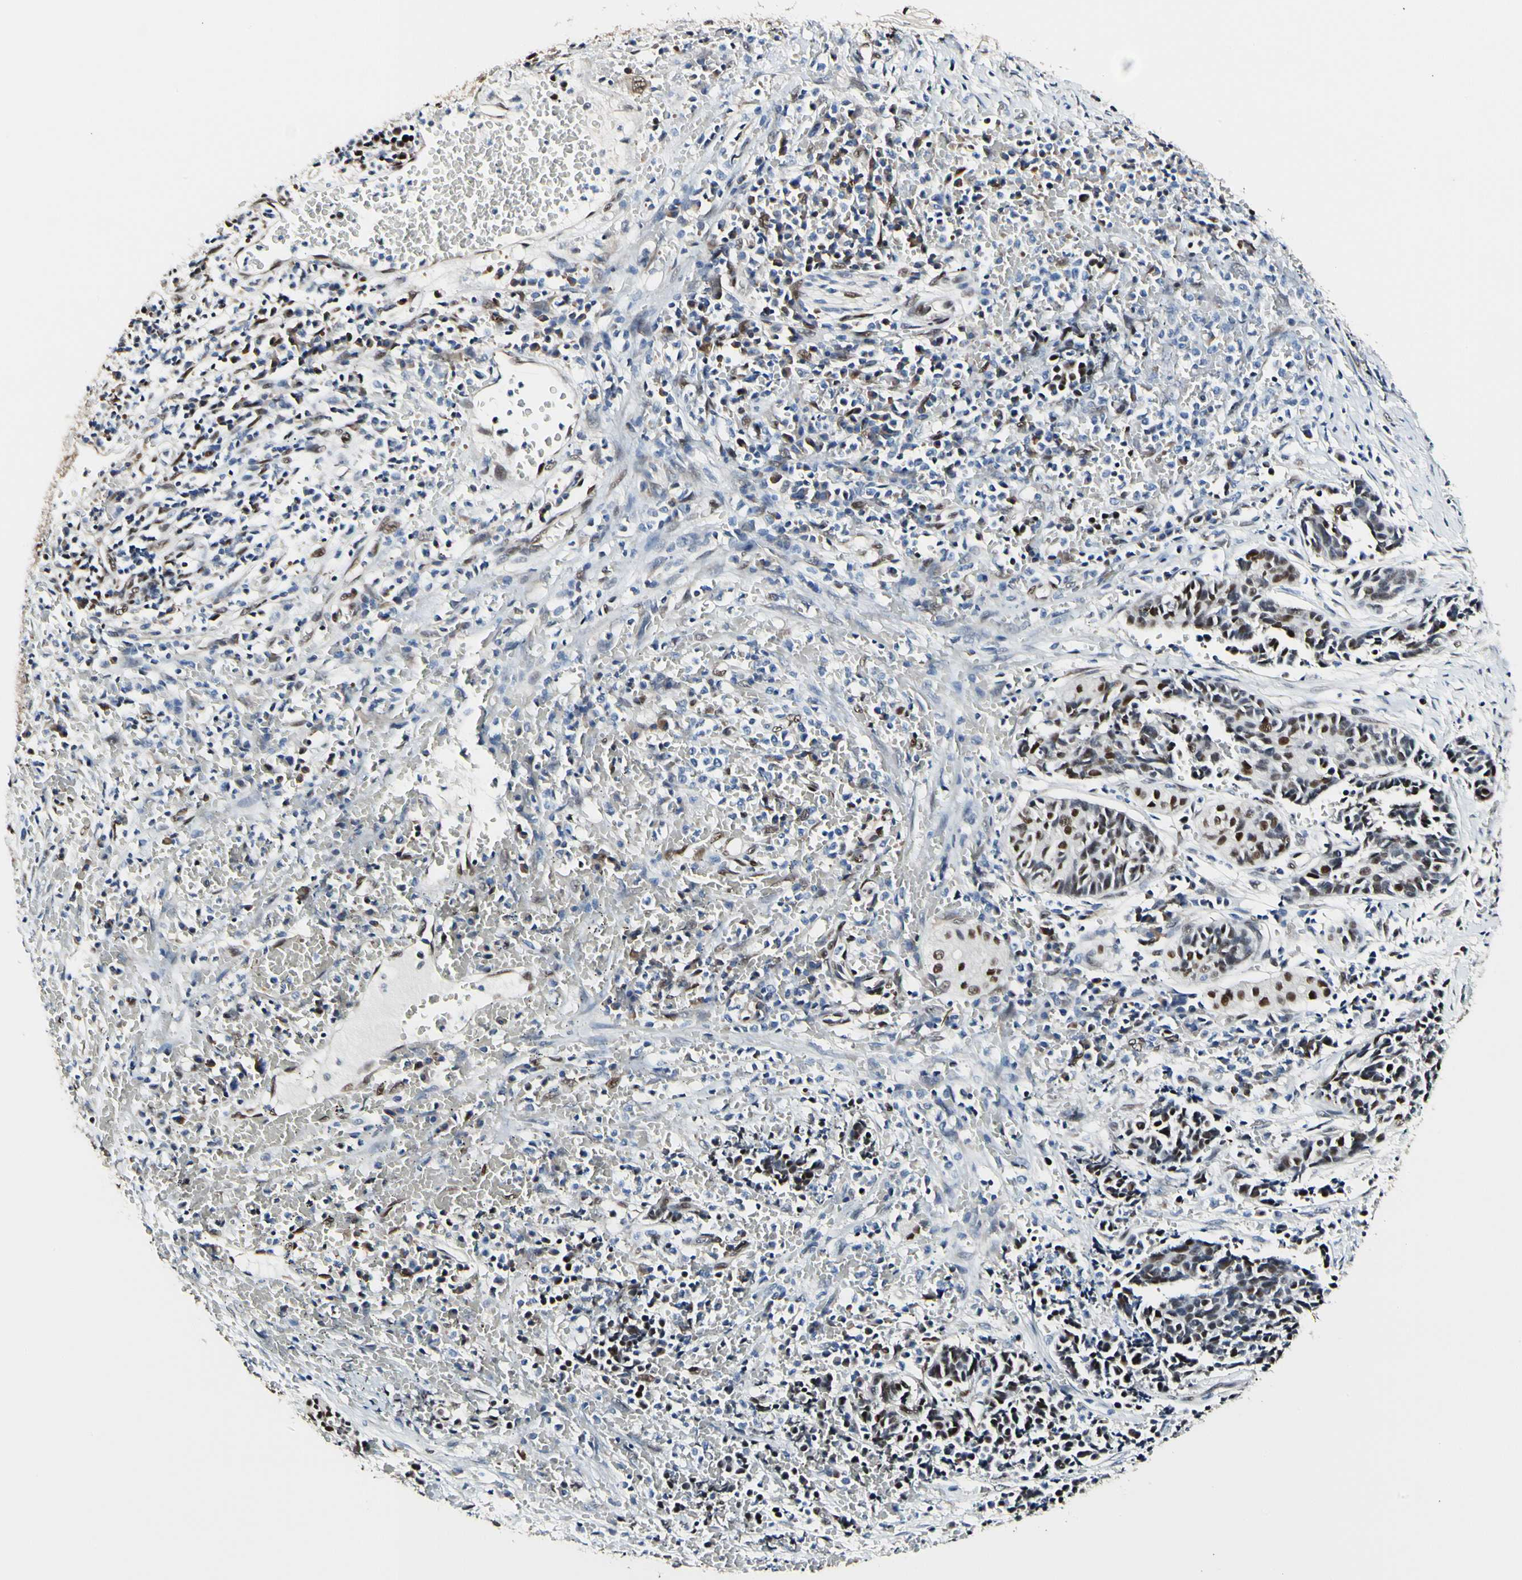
{"staining": {"intensity": "moderate", "quantity": "25%-75%", "location": "nuclear"}, "tissue": "cervical cancer", "cell_type": "Tumor cells", "image_type": "cancer", "snomed": [{"axis": "morphology", "description": "Squamous cell carcinoma, NOS"}, {"axis": "topography", "description": "Cervix"}], "caption": "Approximately 25%-75% of tumor cells in cervical cancer (squamous cell carcinoma) display moderate nuclear protein positivity as visualized by brown immunohistochemical staining.", "gene": "NFIA", "patient": {"sex": "female", "age": 35}}